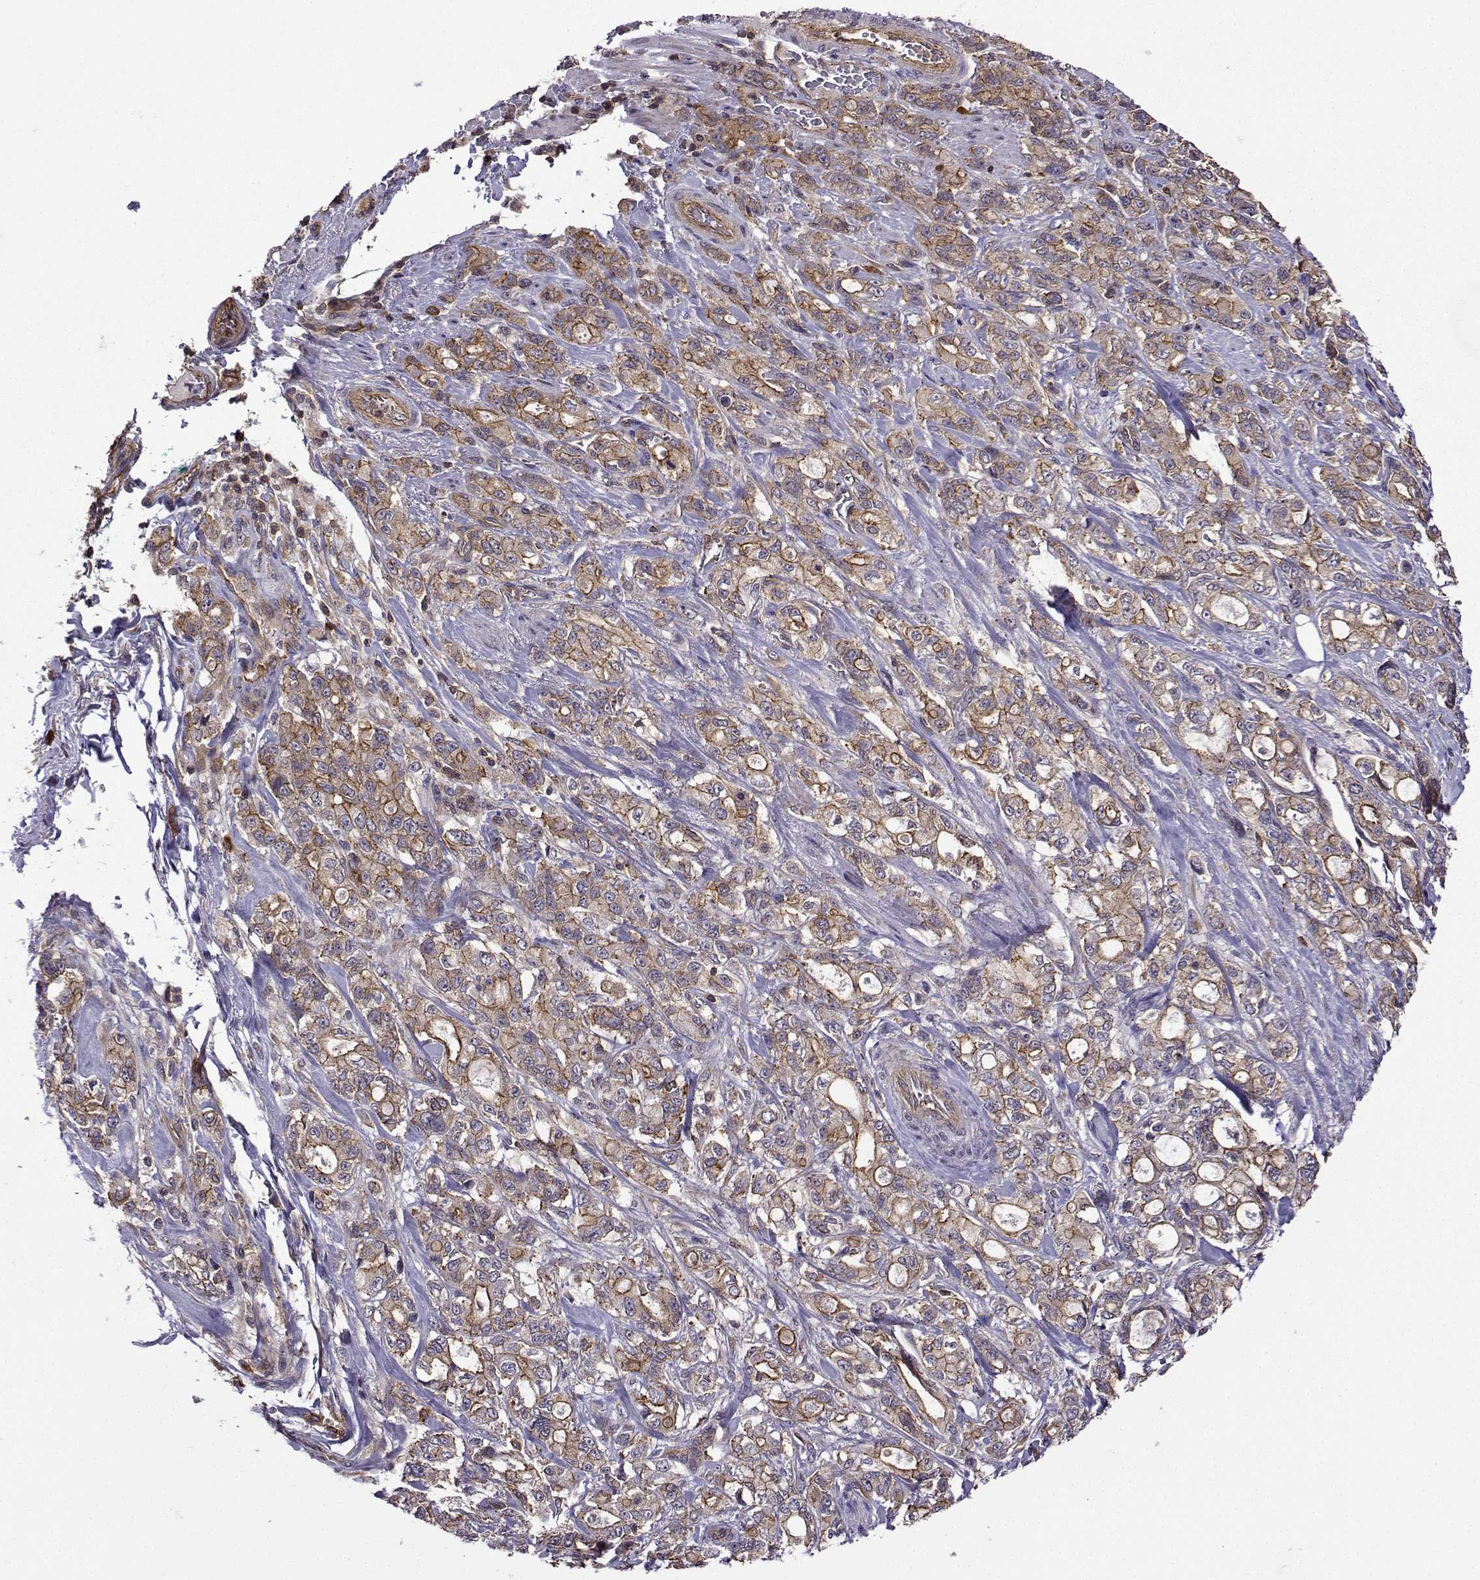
{"staining": {"intensity": "strong", "quantity": "25%-75%", "location": "cytoplasmic/membranous"}, "tissue": "stomach cancer", "cell_type": "Tumor cells", "image_type": "cancer", "snomed": [{"axis": "morphology", "description": "Adenocarcinoma, NOS"}, {"axis": "topography", "description": "Stomach"}], "caption": "Tumor cells reveal high levels of strong cytoplasmic/membranous staining in approximately 25%-75% of cells in human adenocarcinoma (stomach).", "gene": "ITGB8", "patient": {"sex": "male", "age": 63}}